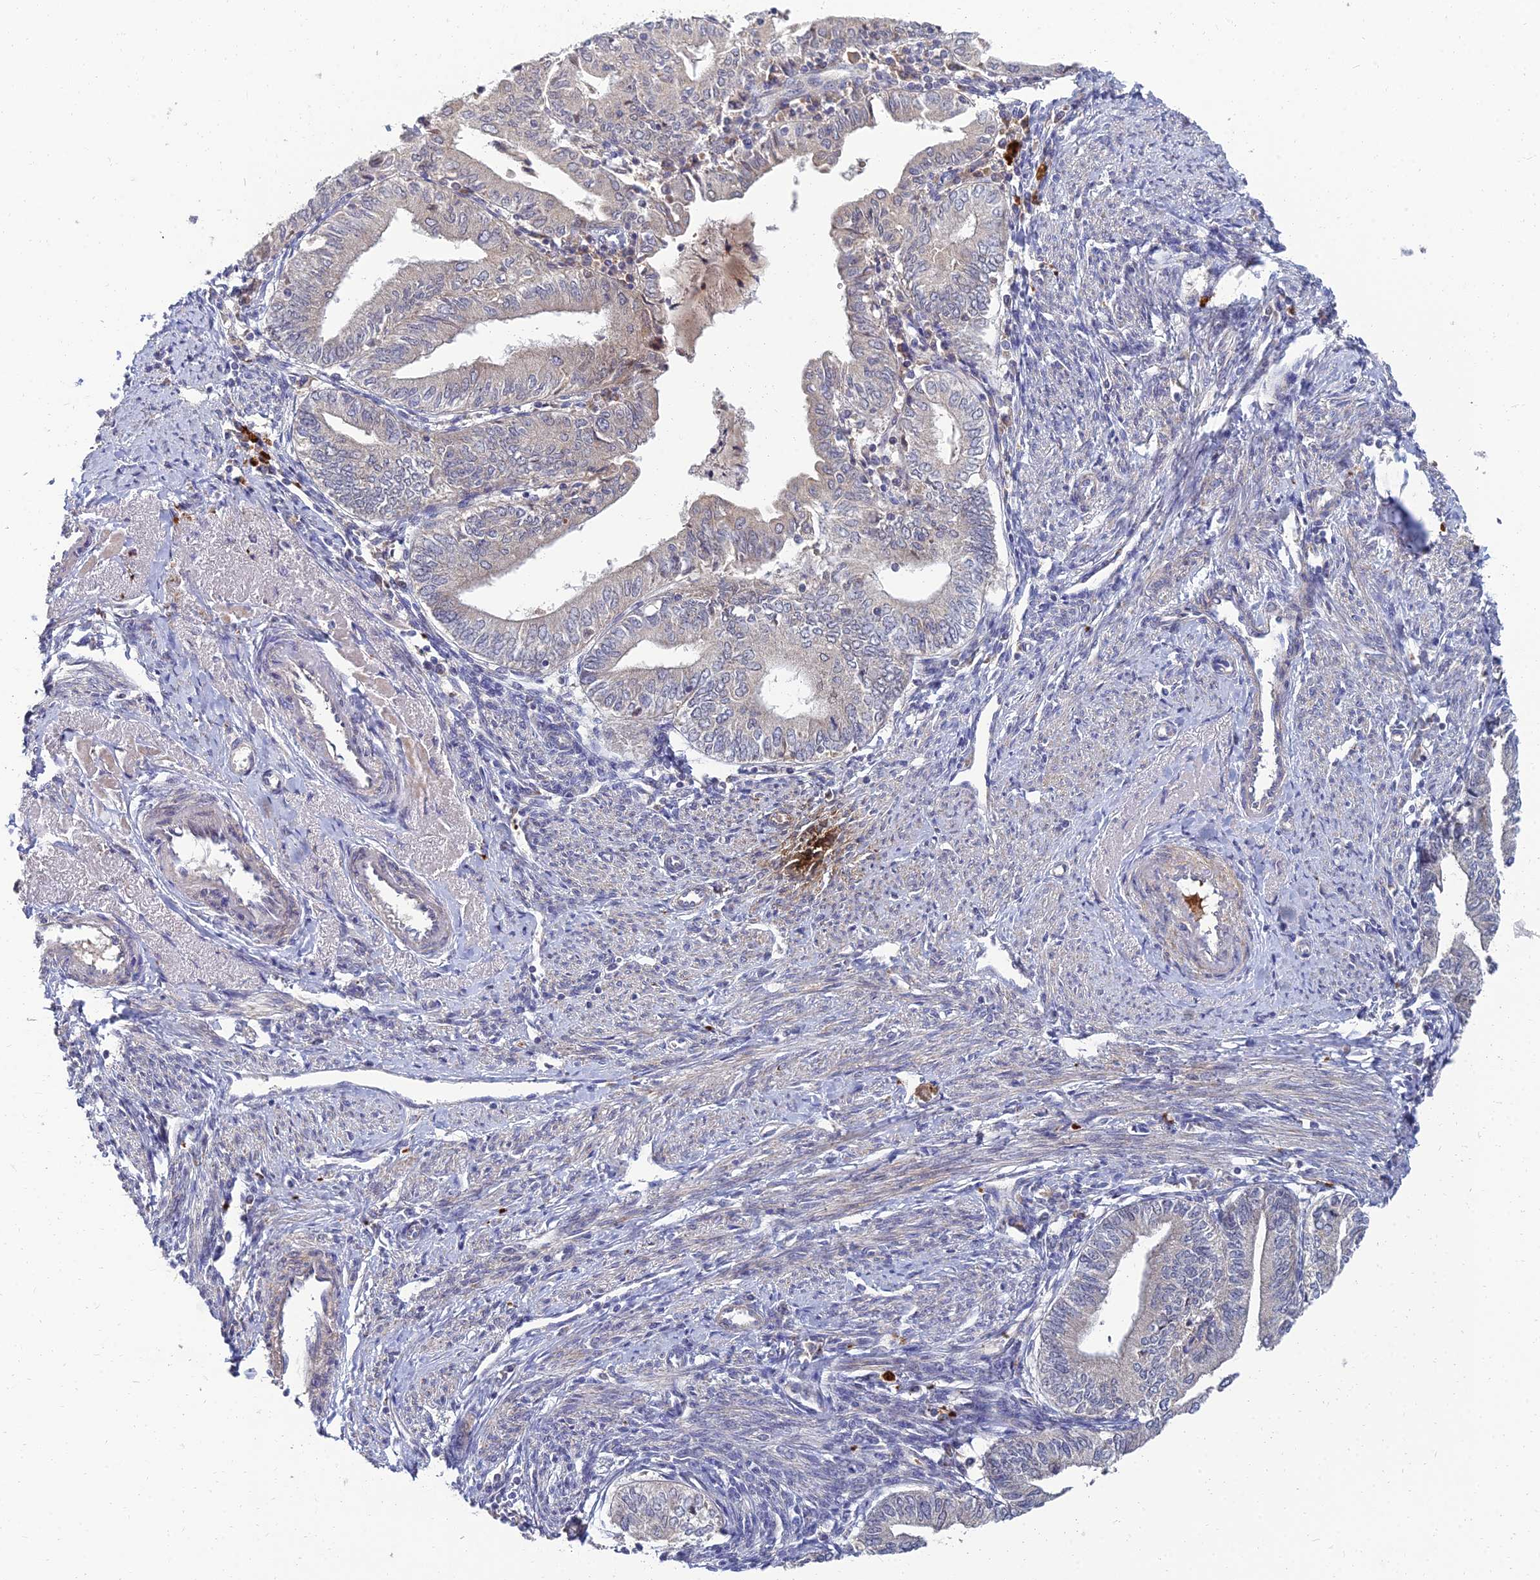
{"staining": {"intensity": "negative", "quantity": "none", "location": "none"}, "tissue": "endometrial cancer", "cell_type": "Tumor cells", "image_type": "cancer", "snomed": [{"axis": "morphology", "description": "Adenocarcinoma, NOS"}, {"axis": "topography", "description": "Endometrium"}], "caption": "High magnification brightfield microscopy of endometrial adenocarcinoma stained with DAB (3,3'-diaminobenzidine) (brown) and counterstained with hematoxylin (blue): tumor cells show no significant staining. The staining was performed using DAB to visualize the protein expression in brown, while the nuclei were stained in blue with hematoxylin (Magnification: 20x).", "gene": "NPY", "patient": {"sex": "female", "age": 66}}